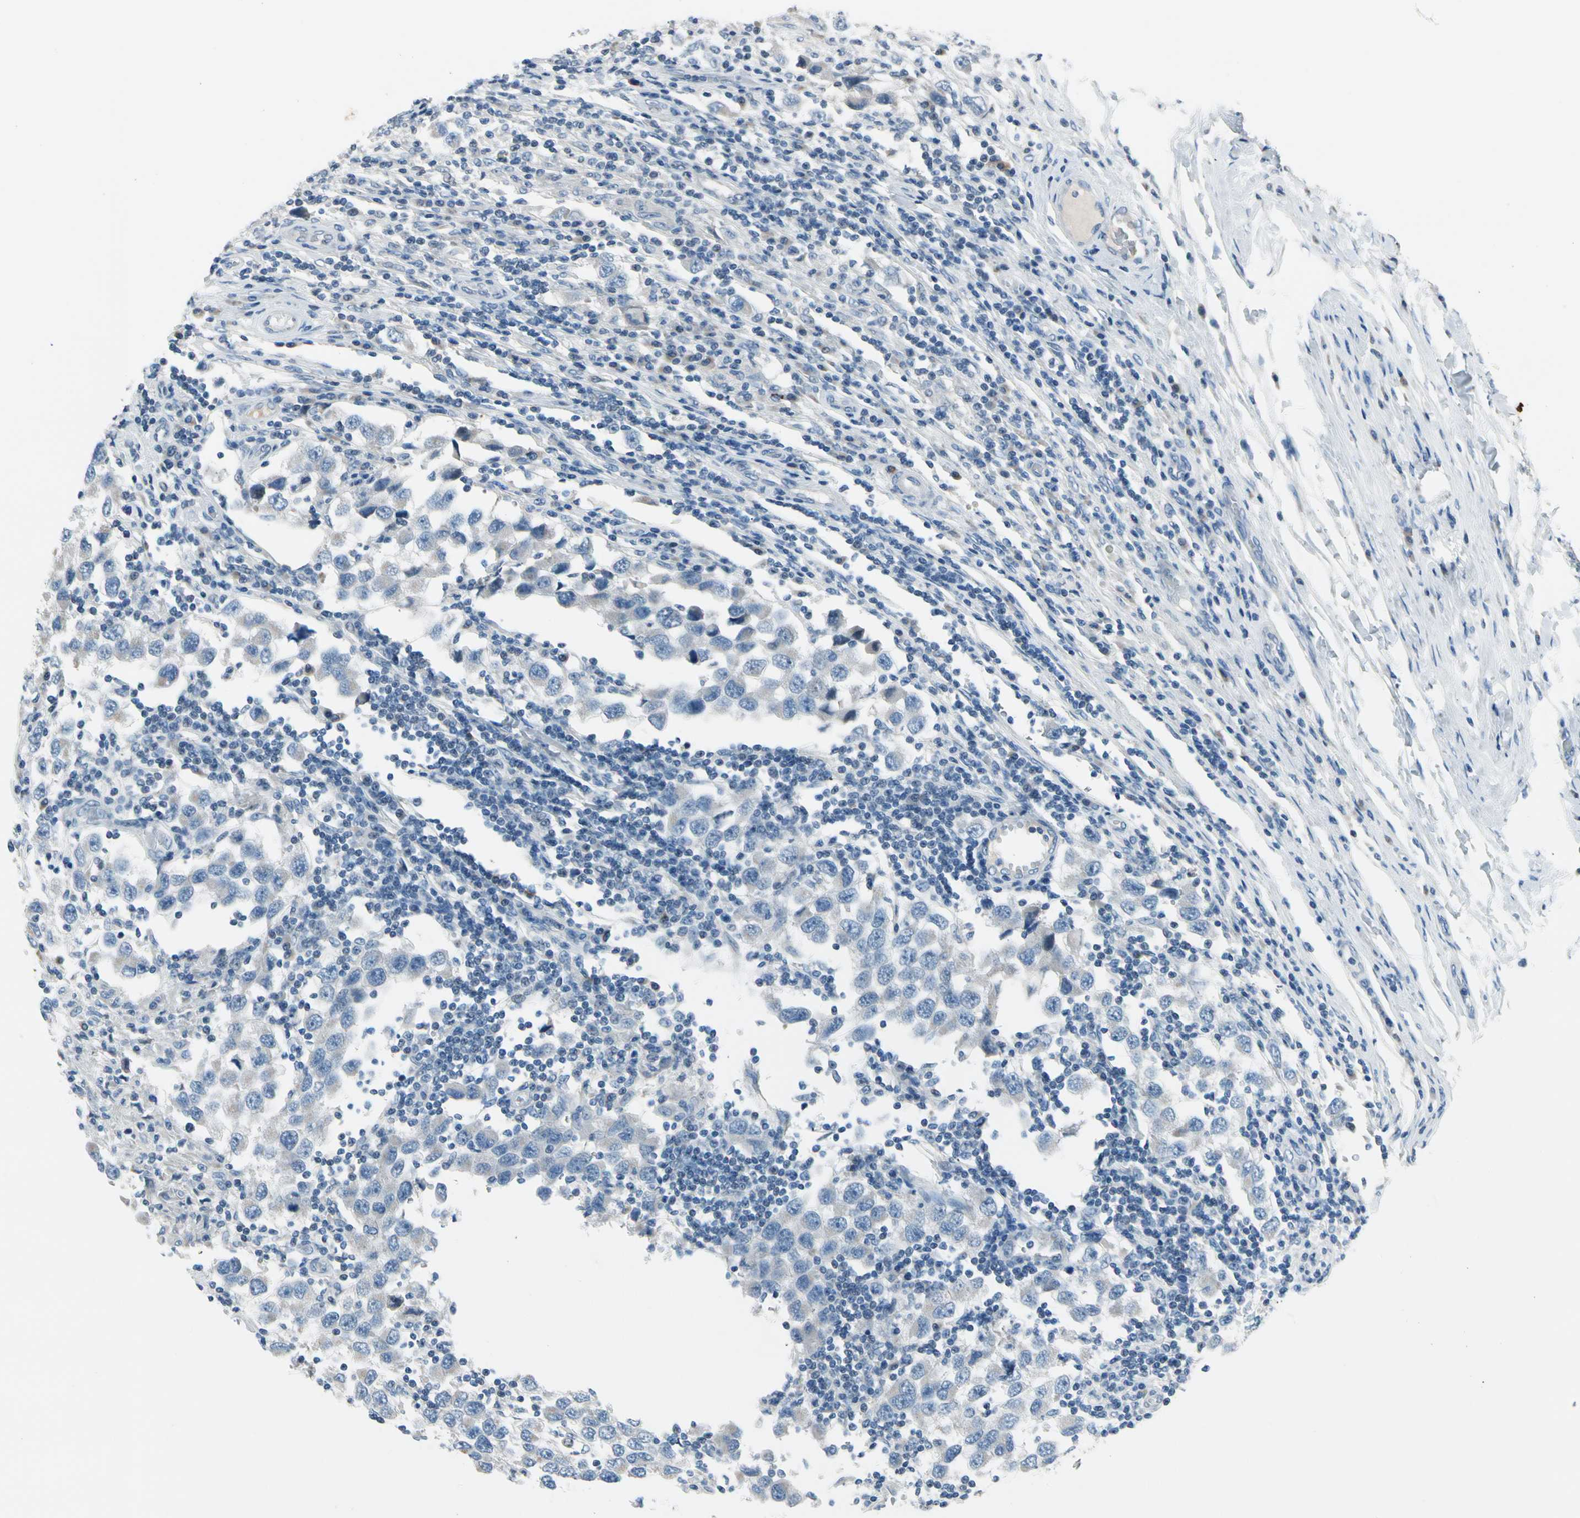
{"staining": {"intensity": "negative", "quantity": "none", "location": "none"}, "tissue": "testis cancer", "cell_type": "Tumor cells", "image_type": "cancer", "snomed": [{"axis": "morphology", "description": "Carcinoma, Embryonal, NOS"}, {"axis": "topography", "description": "Testis"}], "caption": "DAB (3,3'-diaminobenzidine) immunohistochemical staining of human testis embryonal carcinoma displays no significant positivity in tumor cells.", "gene": "STK40", "patient": {"sex": "male", "age": 21}}